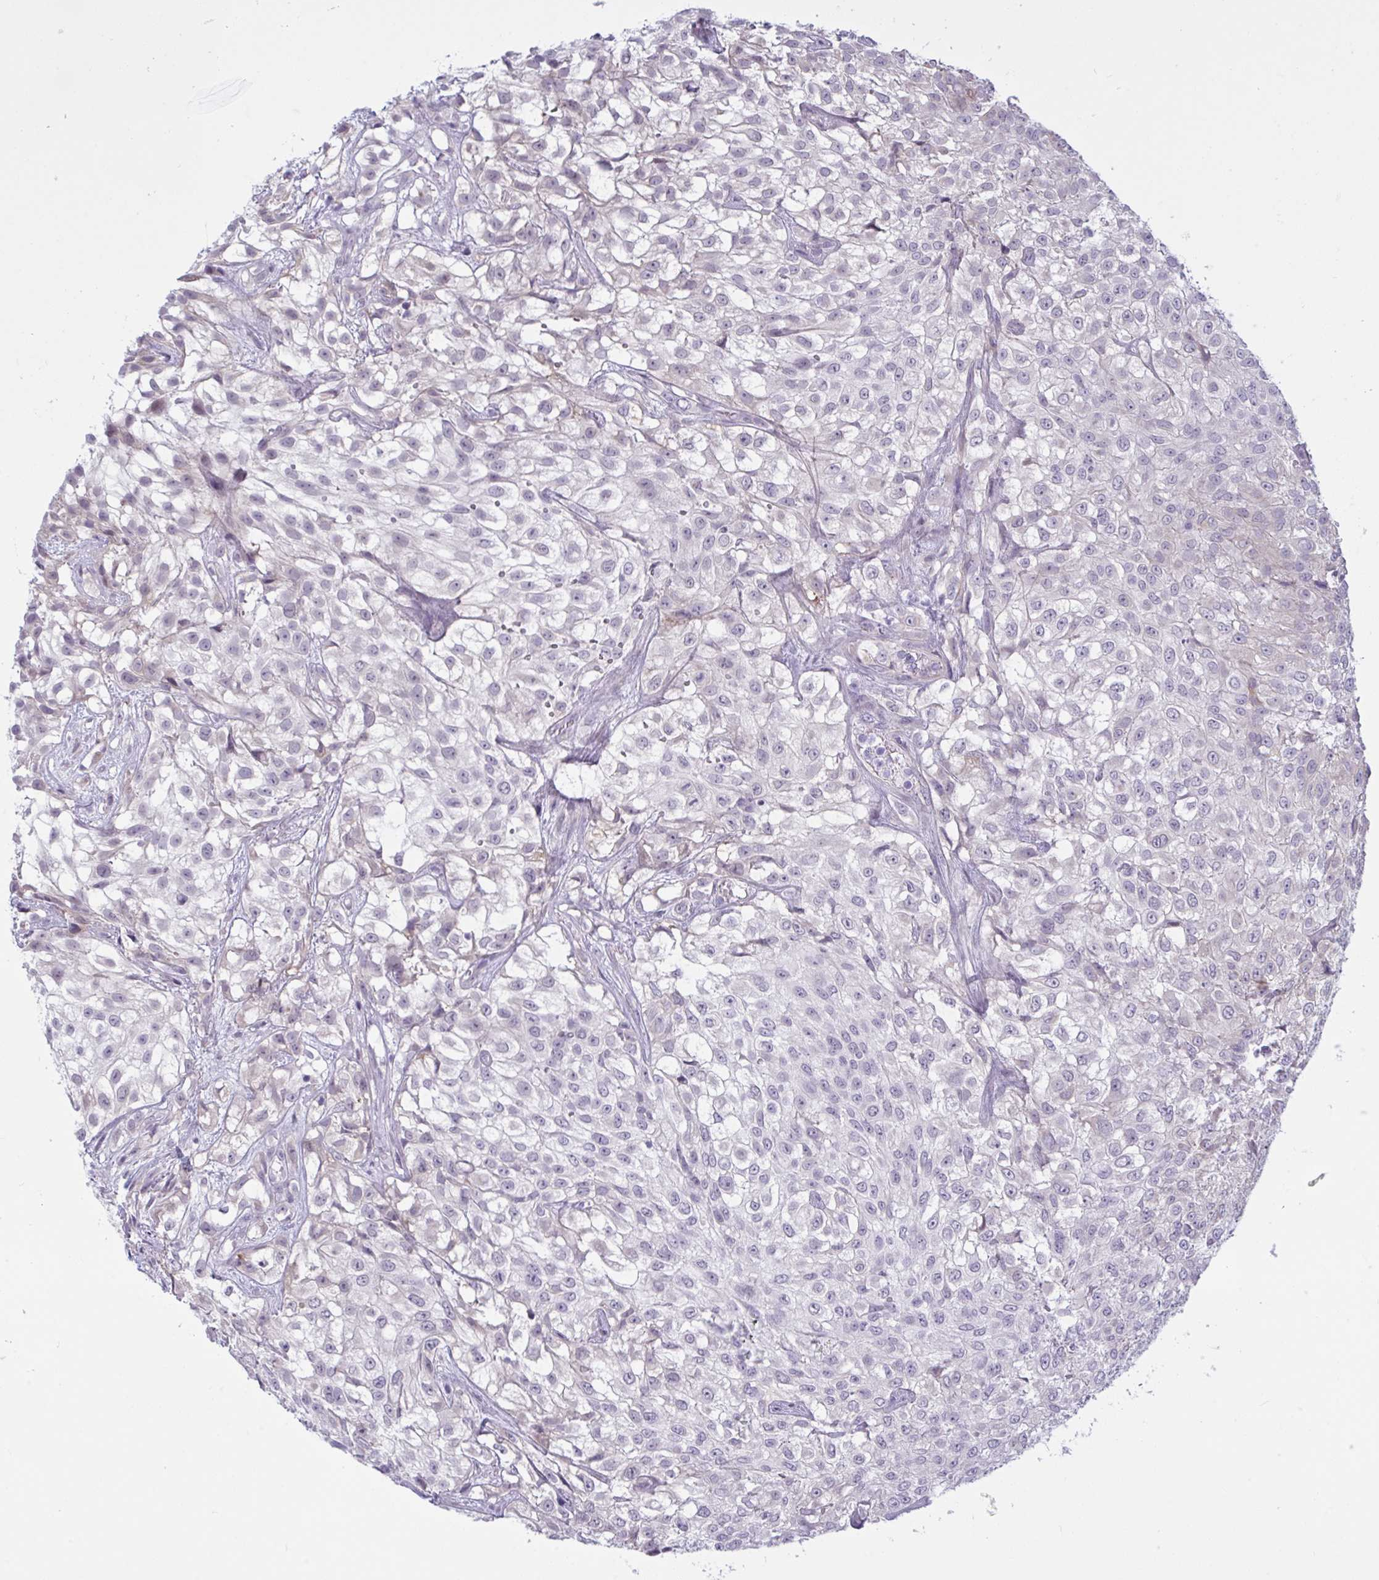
{"staining": {"intensity": "negative", "quantity": "none", "location": "none"}, "tissue": "urothelial cancer", "cell_type": "Tumor cells", "image_type": "cancer", "snomed": [{"axis": "morphology", "description": "Urothelial carcinoma, High grade"}, {"axis": "topography", "description": "Urinary bladder"}], "caption": "Immunohistochemistry of human high-grade urothelial carcinoma displays no expression in tumor cells.", "gene": "TCEAL8", "patient": {"sex": "male", "age": 56}}